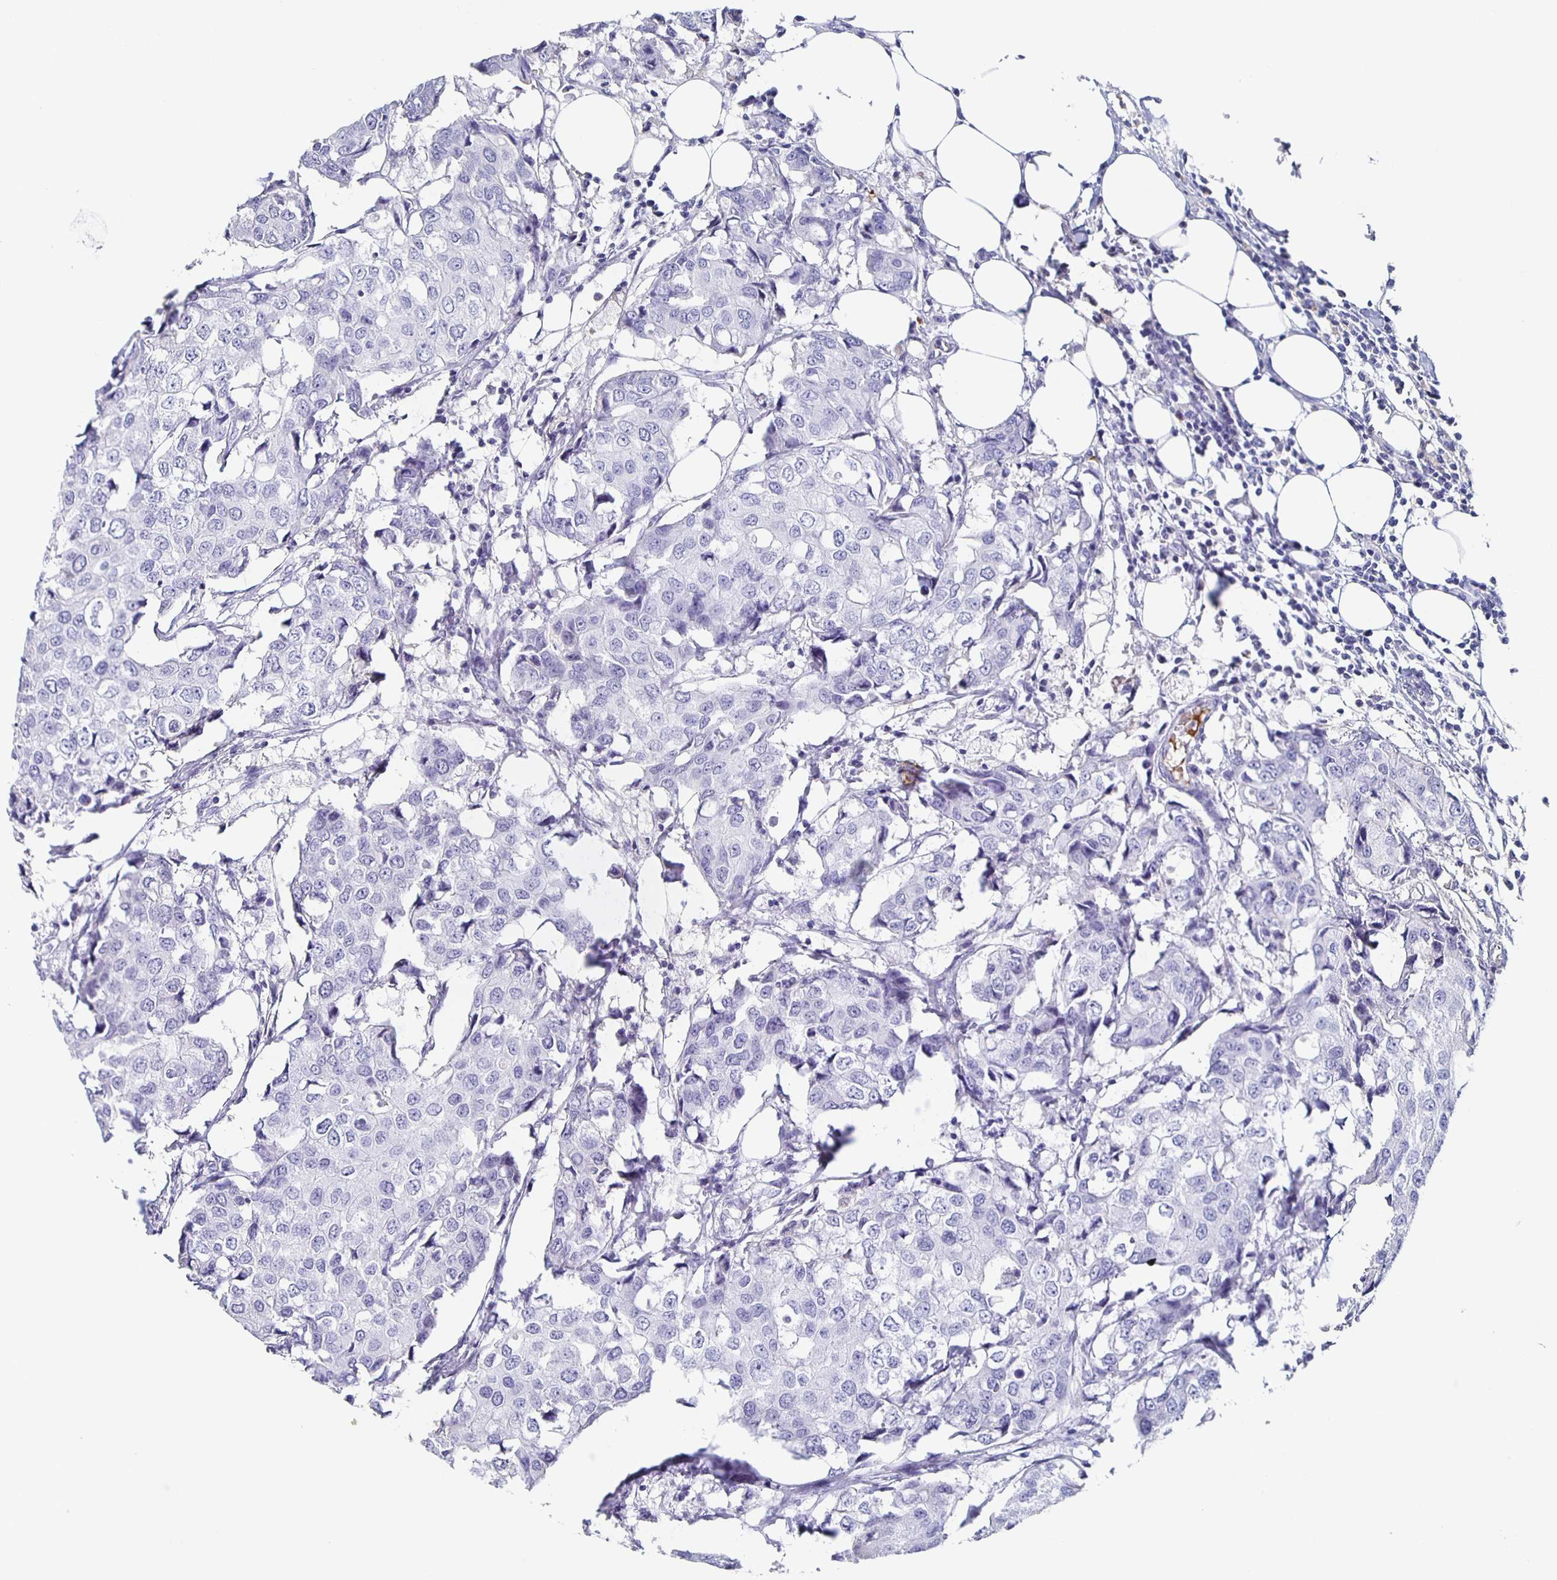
{"staining": {"intensity": "negative", "quantity": "none", "location": "none"}, "tissue": "breast cancer", "cell_type": "Tumor cells", "image_type": "cancer", "snomed": [{"axis": "morphology", "description": "Duct carcinoma"}, {"axis": "topography", "description": "Breast"}], "caption": "Tumor cells are negative for brown protein staining in intraductal carcinoma (breast). Nuclei are stained in blue.", "gene": "FGA", "patient": {"sex": "female", "age": 27}}